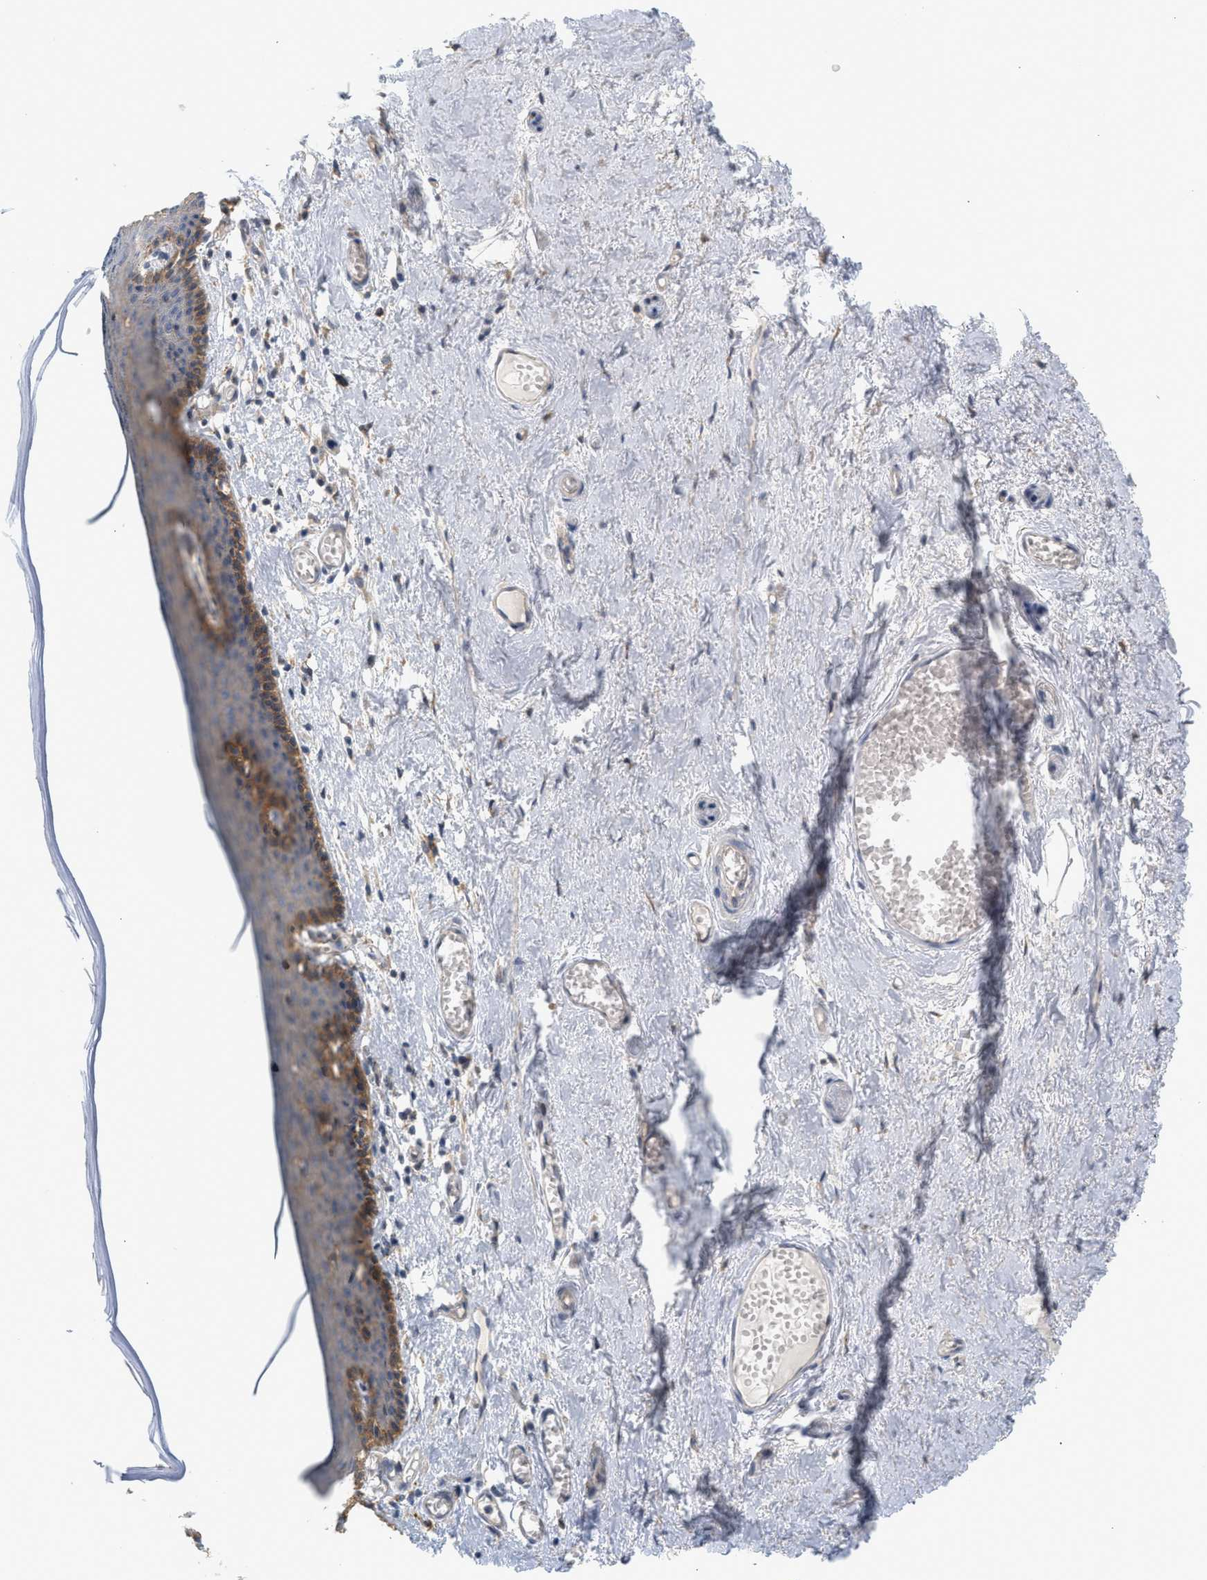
{"staining": {"intensity": "strong", "quantity": "25%-75%", "location": "cytoplasmic/membranous"}, "tissue": "skin", "cell_type": "Epidermal cells", "image_type": "normal", "snomed": [{"axis": "morphology", "description": "Normal tissue, NOS"}, {"axis": "topography", "description": "Adipose tissue"}, {"axis": "topography", "description": "Vascular tissue"}, {"axis": "topography", "description": "Anal"}, {"axis": "topography", "description": "Peripheral nerve tissue"}], "caption": "Immunohistochemical staining of normal skin displays high levels of strong cytoplasmic/membranous expression in about 25%-75% of epidermal cells. (Brightfield microscopy of DAB IHC at high magnification).", "gene": "CTXN1", "patient": {"sex": "female", "age": 54}}